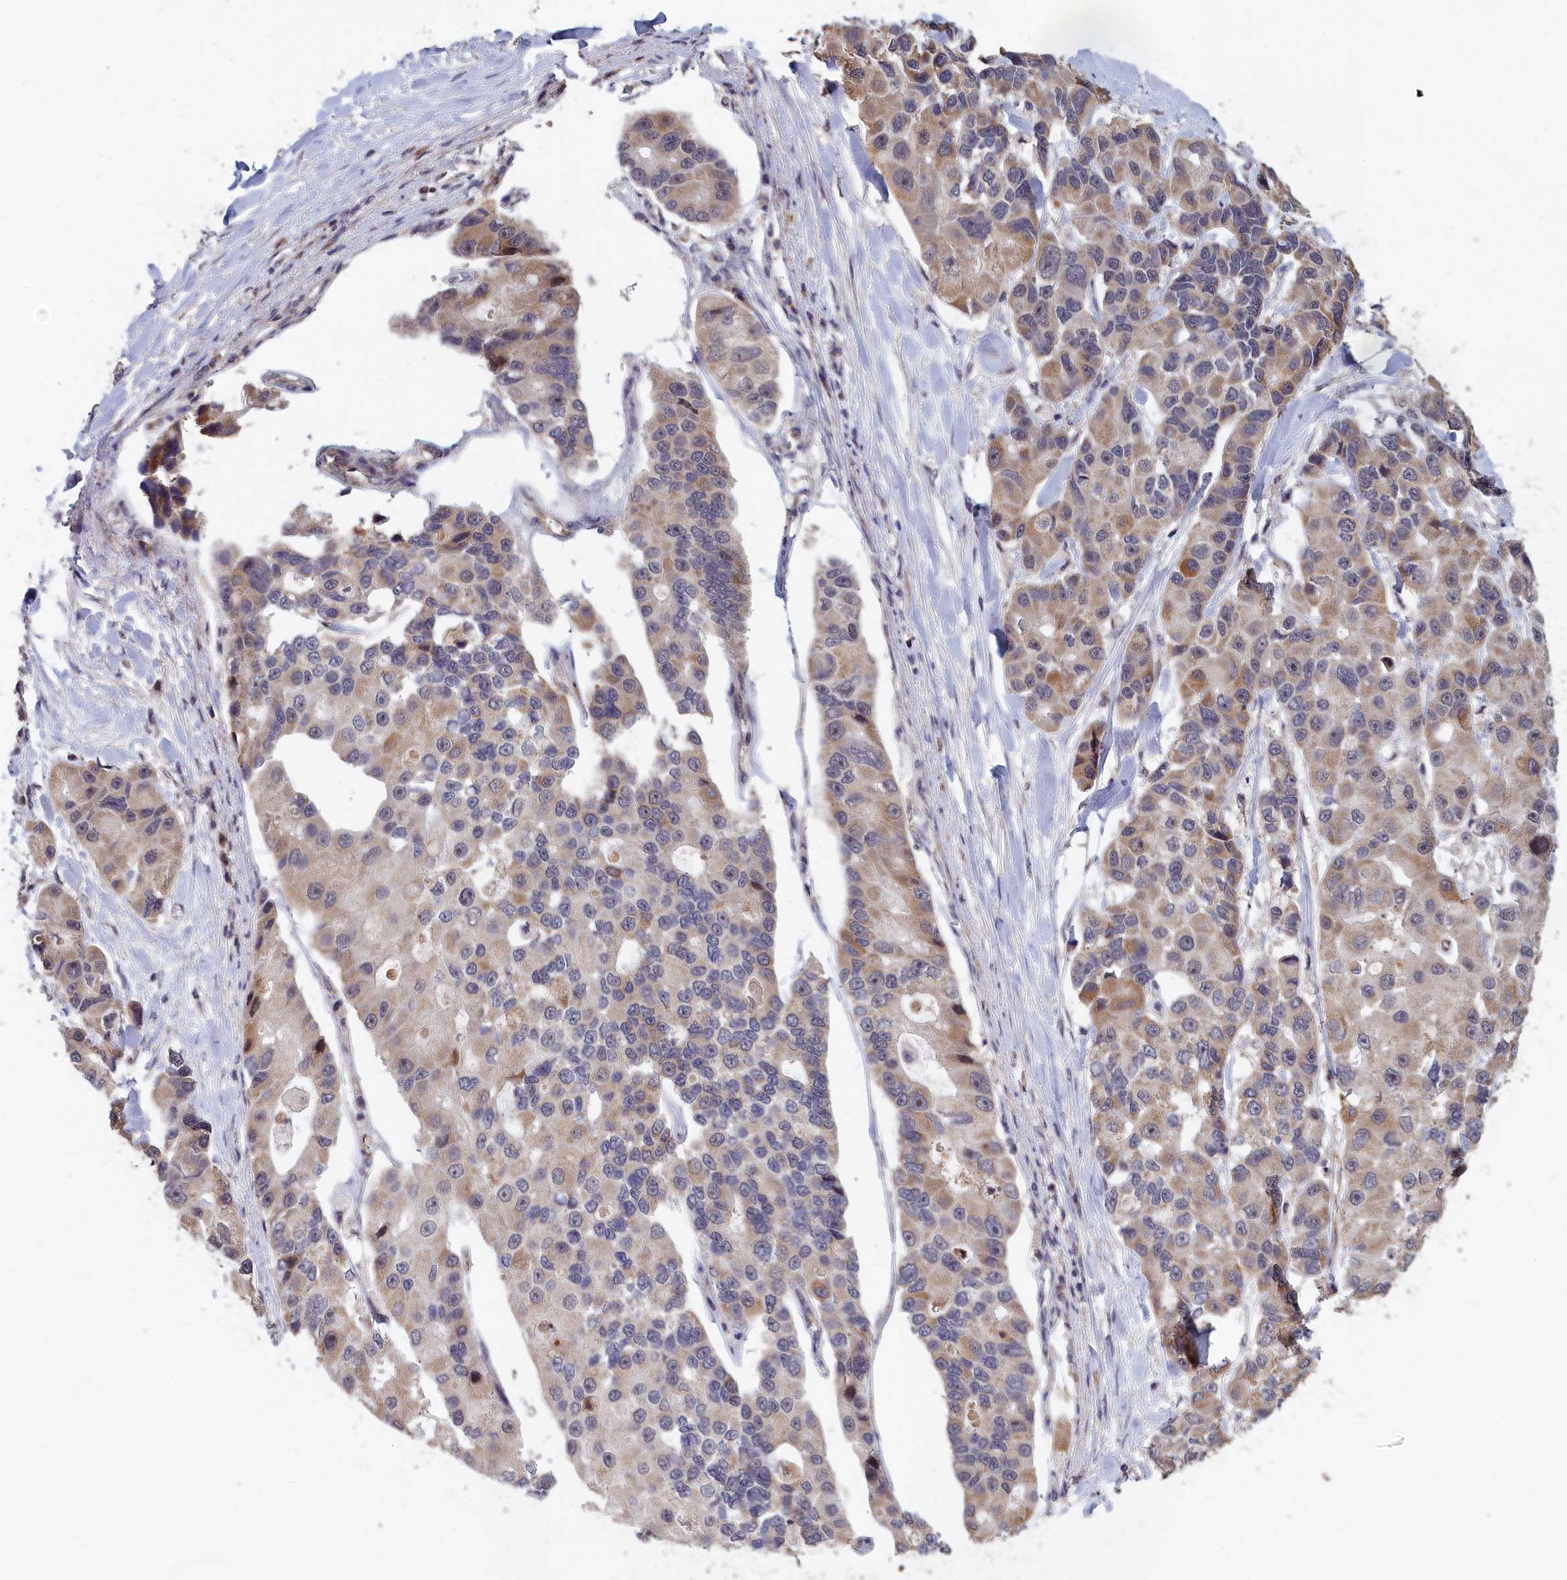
{"staining": {"intensity": "moderate", "quantity": ">75%", "location": "cytoplasmic/membranous"}, "tissue": "lung cancer", "cell_type": "Tumor cells", "image_type": "cancer", "snomed": [{"axis": "morphology", "description": "Adenocarcinoma, NOS"}, {"axis": "topography", "description": "Lung"}], "caption": "The photomicrograph shows staining of lung cancer (adenocarcinoma), revealing moderate cytoplasmic/membranous protein positivity (brown color) within tumor cells.", "gene": "EPB41L4B", "patient": {"sex": "female", "age": 54}}